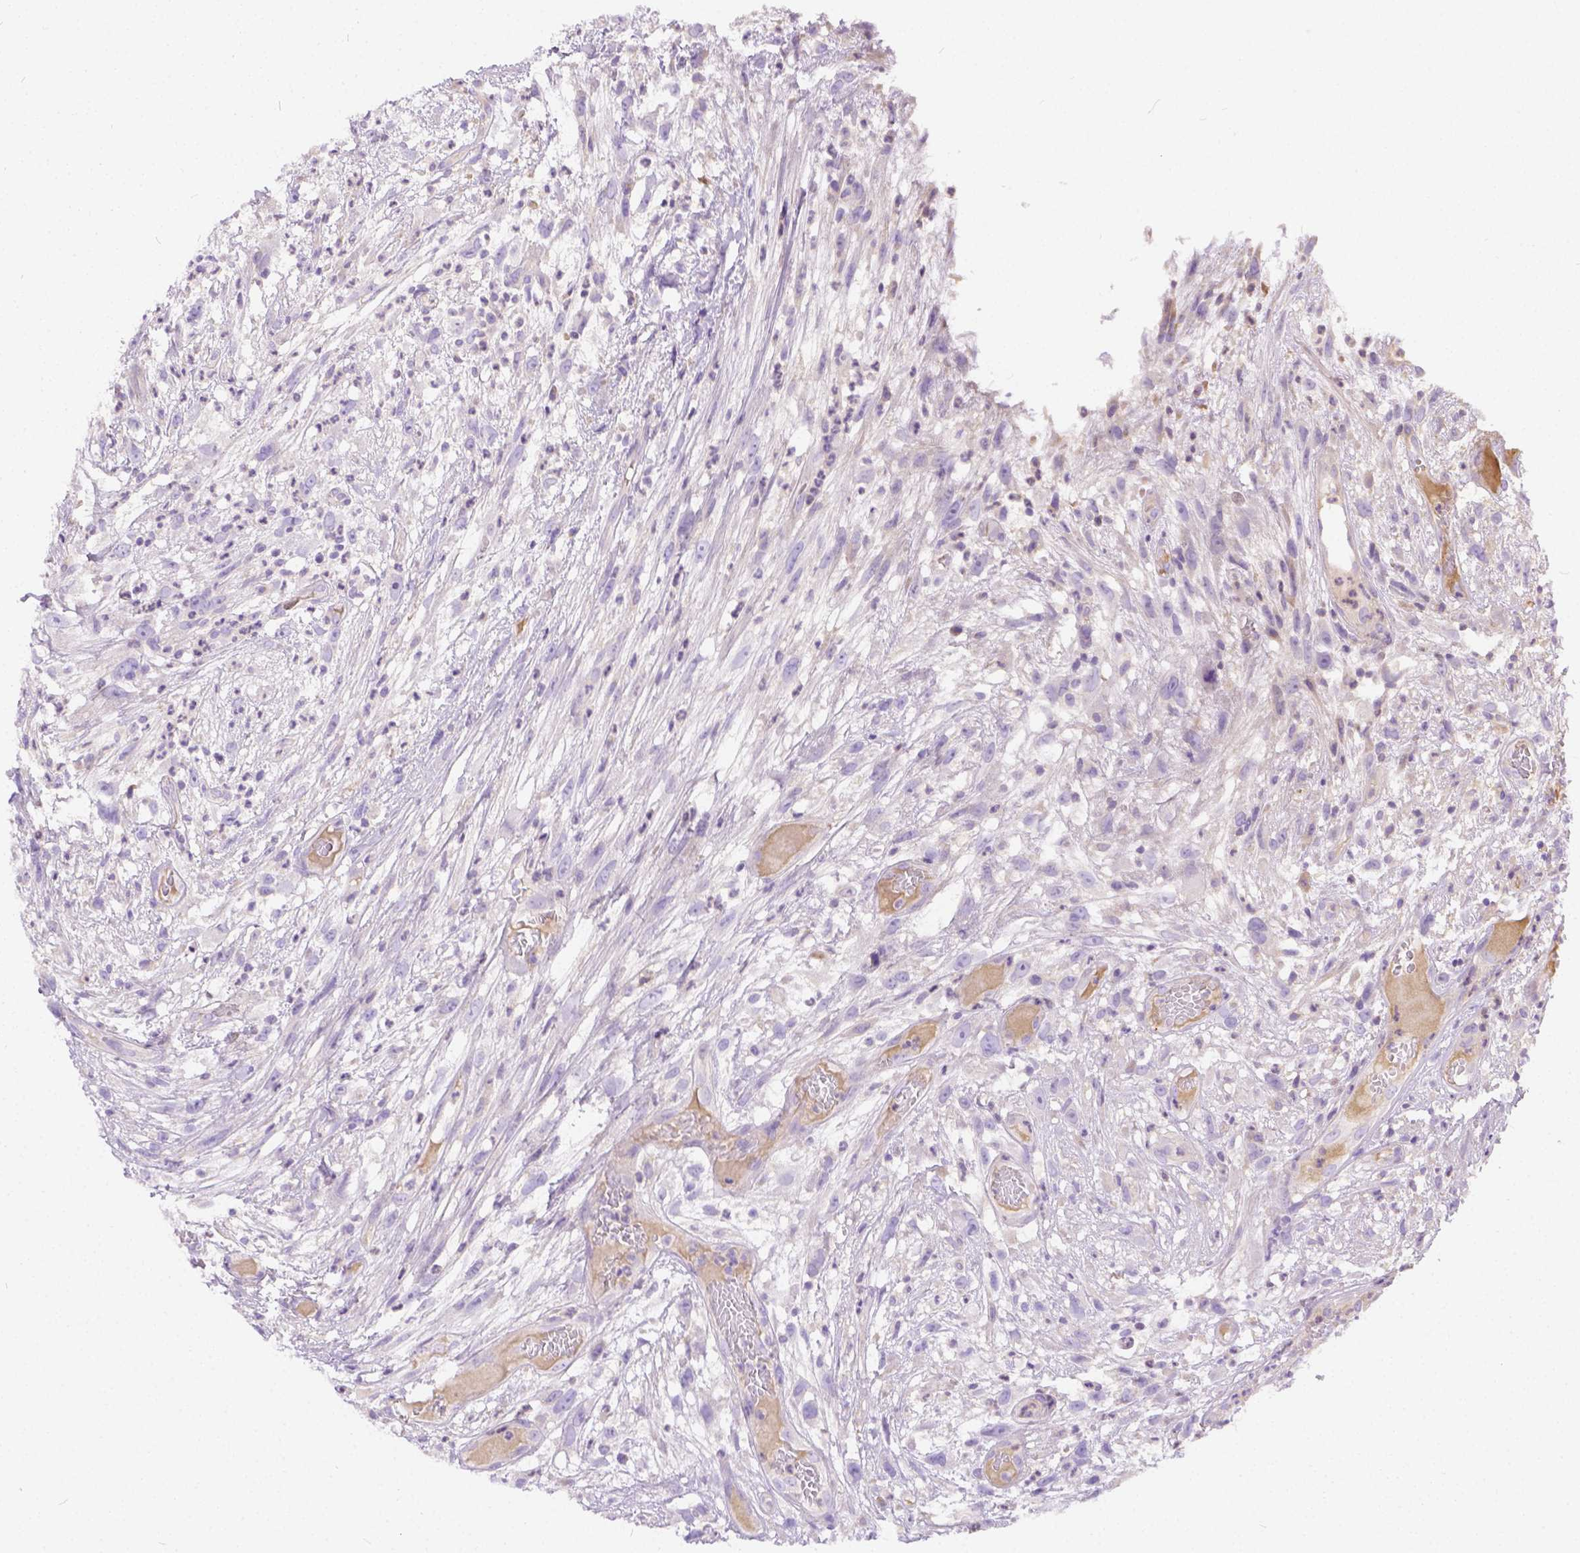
{"staining": {"intensity": "negative", "quantity": "none", "location": "none"}, "tissue": "head and neck cancer", "cell_type": "Tumor cells", "image_type": "cancer", "snomed": [{"axis": "morphology", "description": "Squamous cell carcinoma, NOS"}, {"axis": "topography", "description": "Head-Neck"}], "caption": "Micrograph shows no significant protein expression in tumor cells of squamous cell carcinoma (head and neck).", "gene": "CADM4", "patient": {"sex": "male", "age": 65}}